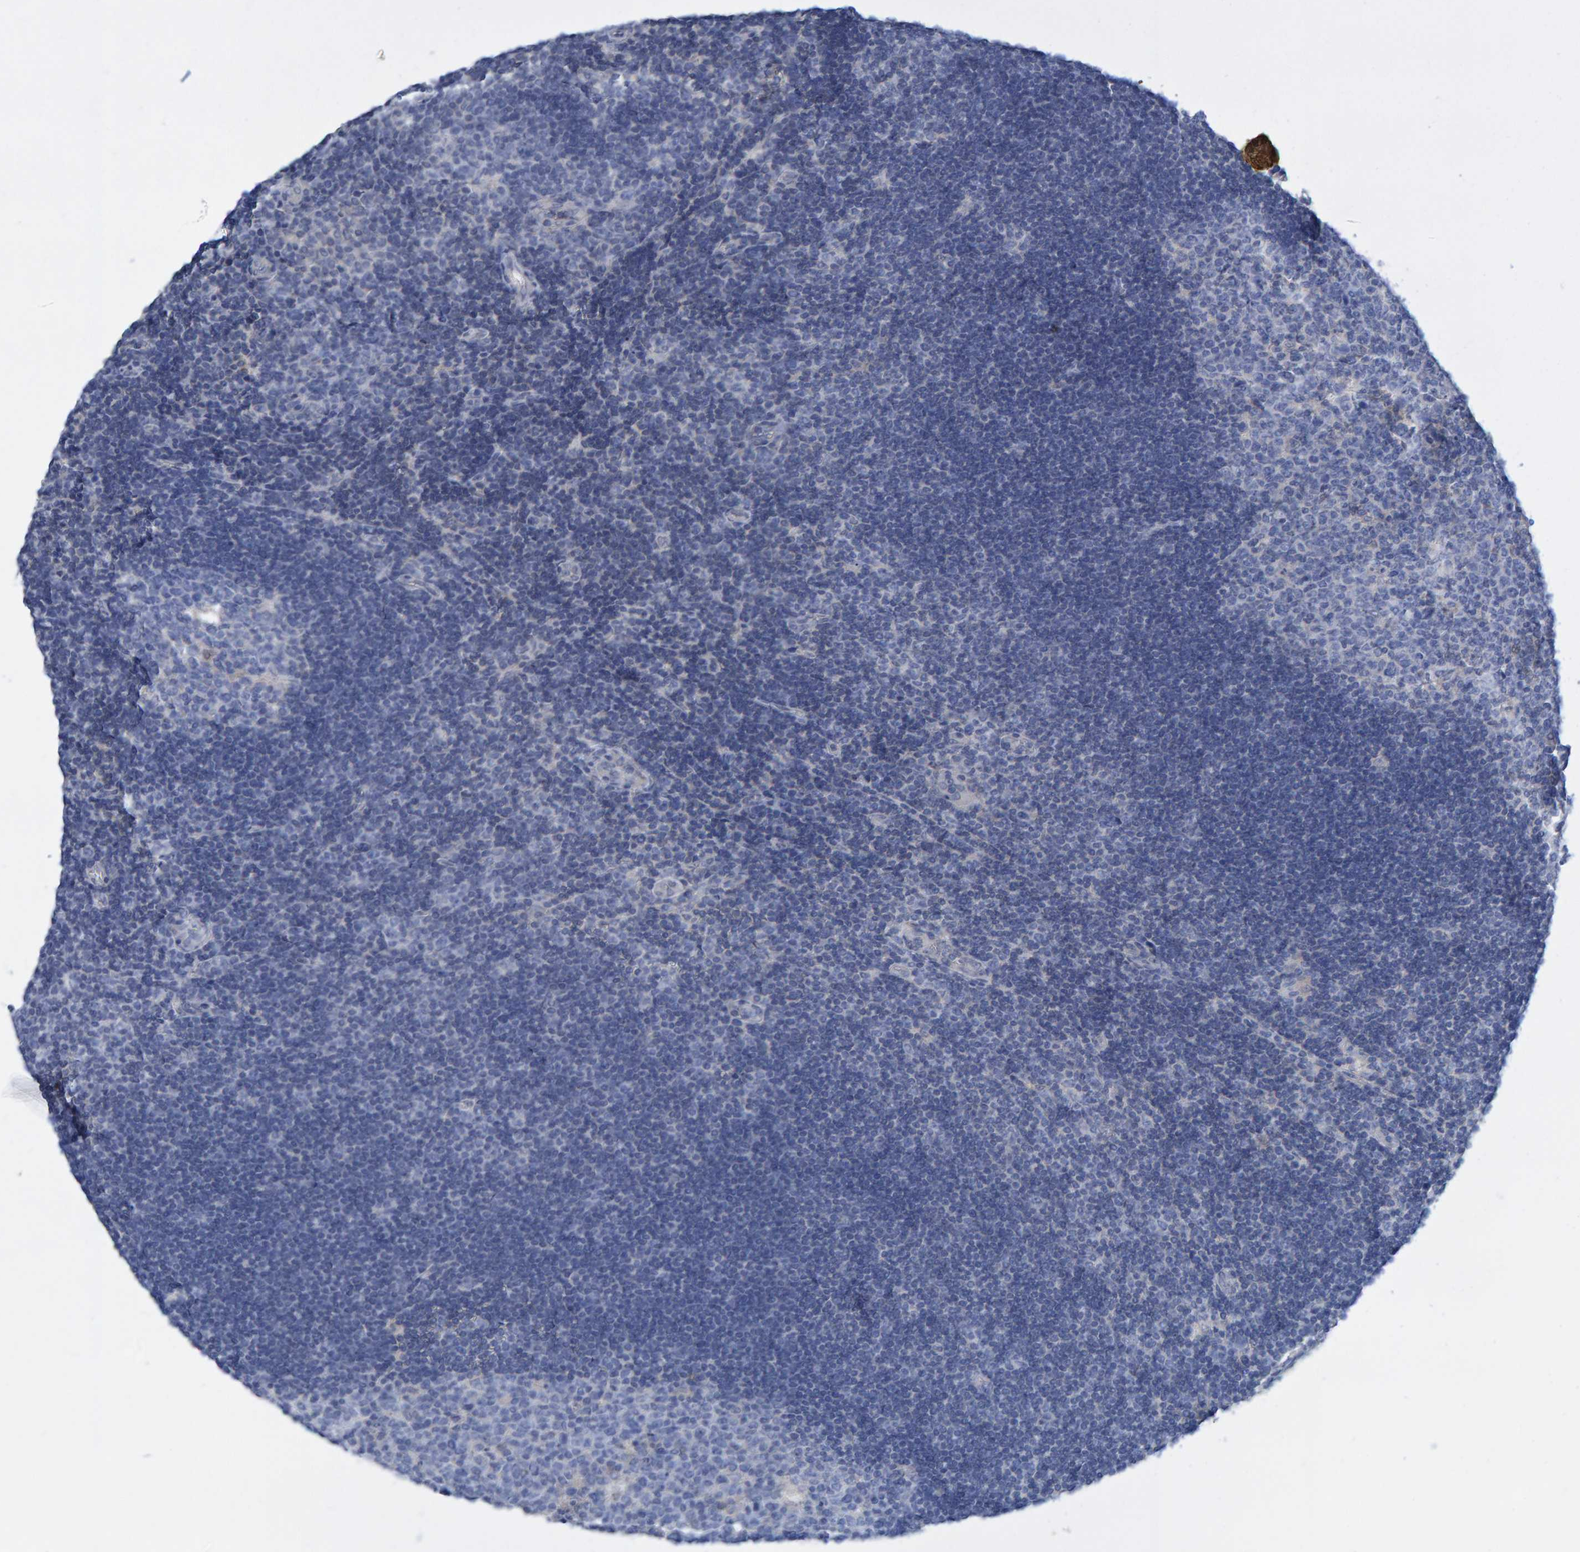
{"staining": {"intensity": "negative", "quantity": "none", "location": "none"}, "tissue": "lymph node", "cell_type": "Germinal center cells", "image_type": "normal", "snomed": [{"axis": "morphology", "description": "Normal tissue, NOS"}, {"axis": "topography", "description": "Lymph node"}, {"axis": "topography", "description": "Salivary gland"}], "caption": "Human lymph node stained for a protein using immunohistochemistry displays no staining in germinal center cells.", "gene": "ALAD", "patient": {"sex": "male", "age": 8}}